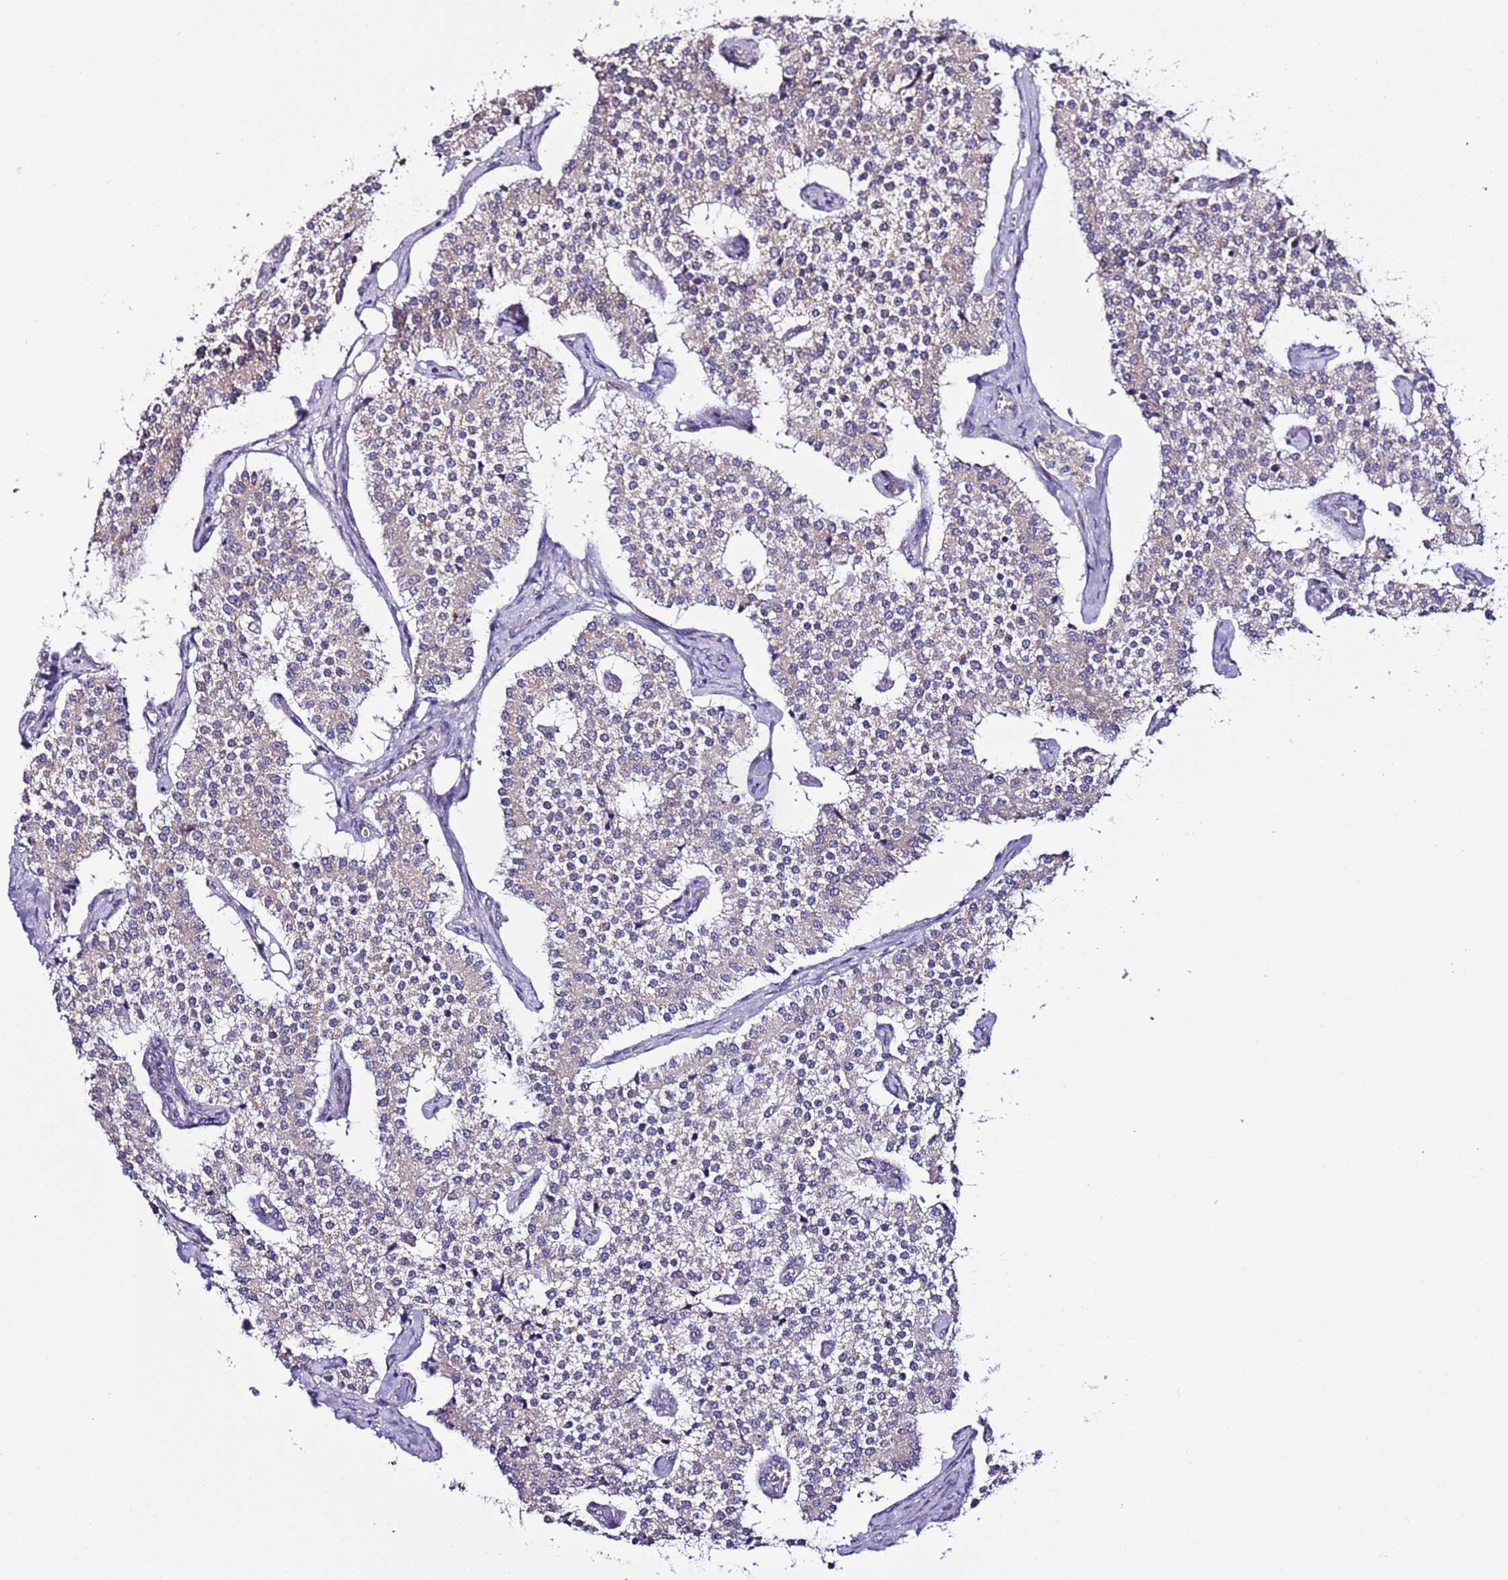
{"staining": {"intensity": "negative", "quantity": "none", "location": "none"}, "tissue": "carcinoid", "cell_type": "Tumor cells", "image_type": "cancer", "snomed": [{"axis": "morphology", "description": "Carcinoid, malignant, NOS"}, {"axis": "topography", "description": "Colon"}], "caption": "IHC micrograph of human carcinoid stained for a protein (brown), which shows no expression in tumor cells.", "gene": "AHI1", "patient": {"sex": "female", "age": 52}}